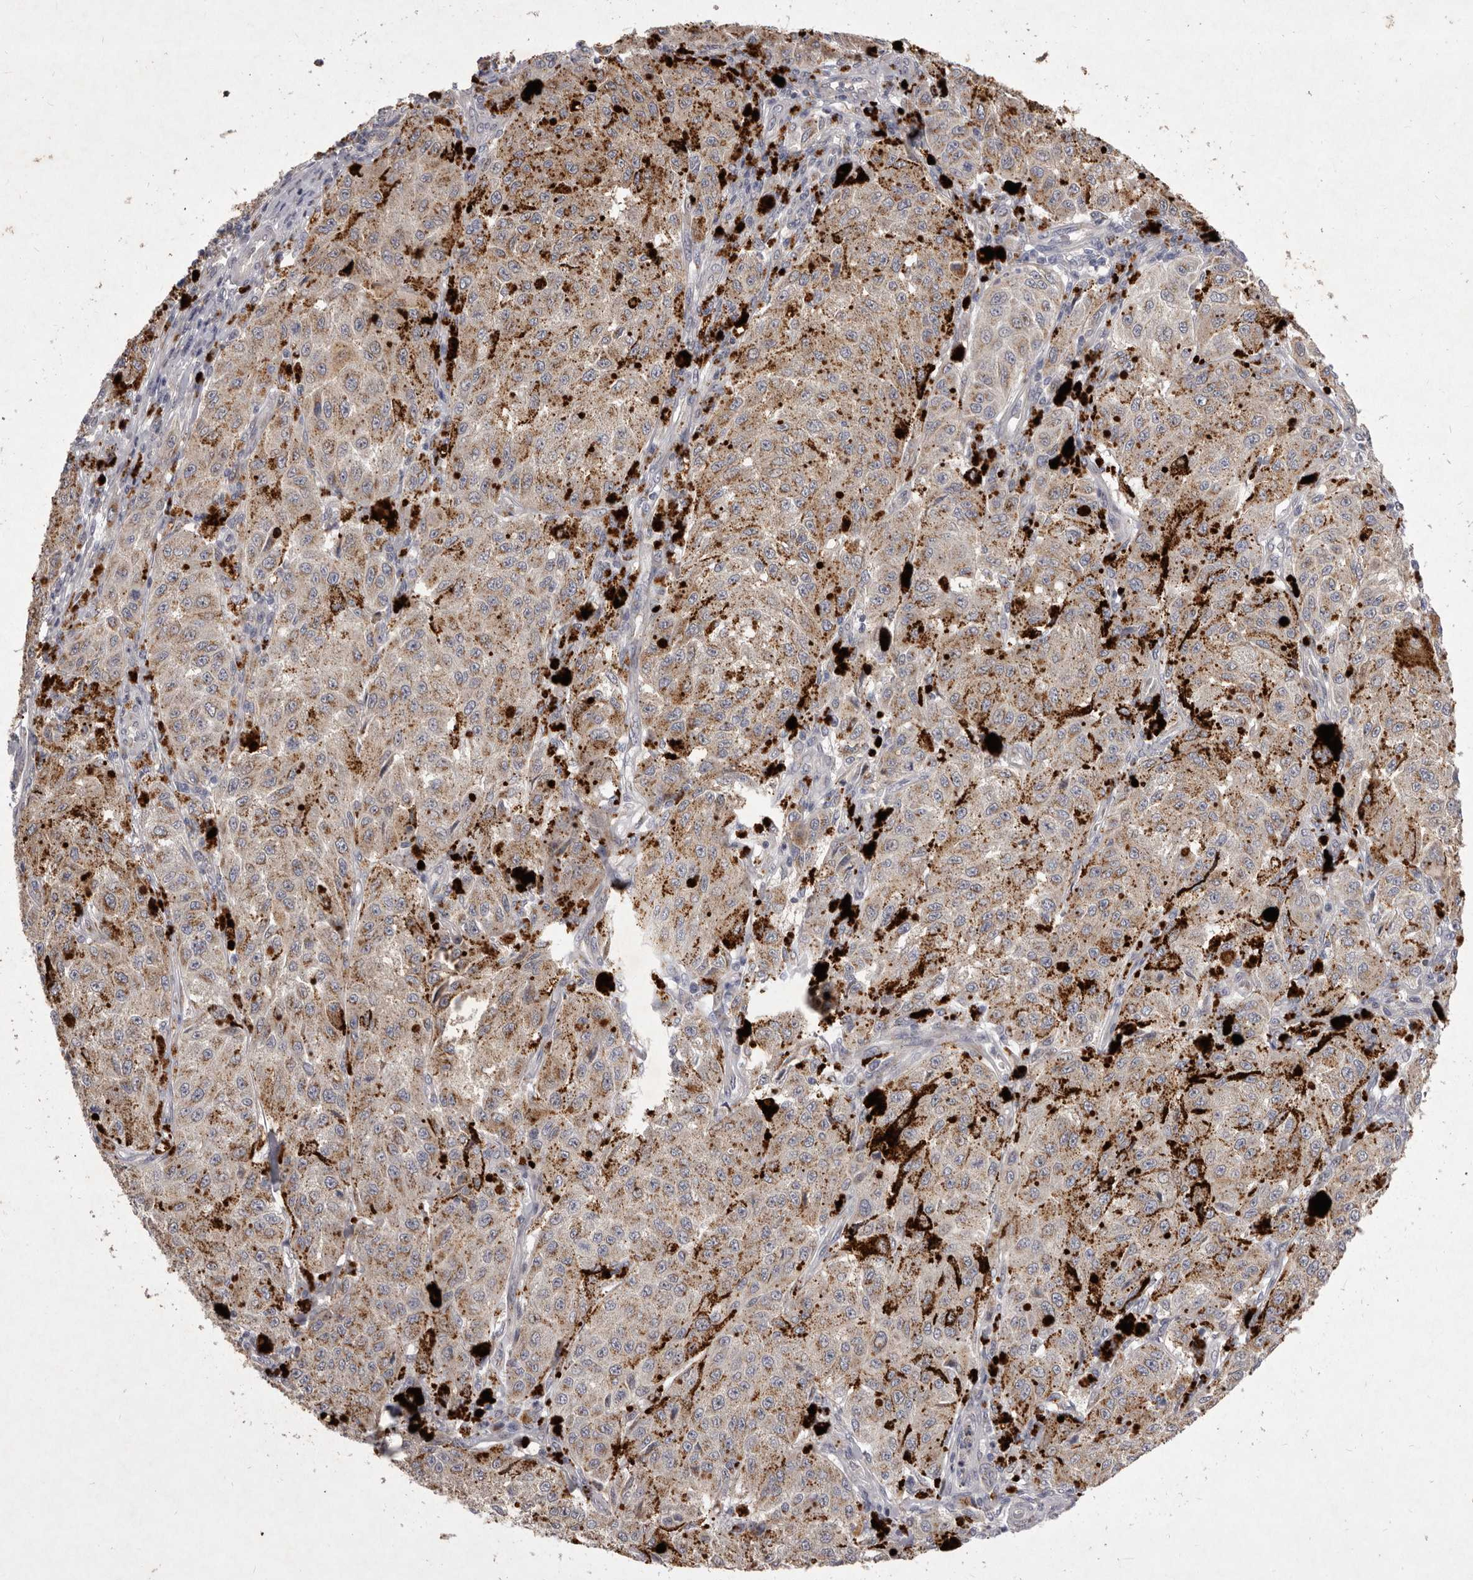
{"staining": {"intensity": "weak", "quantity": ">75%", "location": "cytoplasmic/membranous"}, "tissue": "melanoma", "cell_type": "Tumor cells", "image_type": "cancer", "snomed": [{"axis": "morphology", "description": "Malignant melanoma, NOS"}, {"axis": "topography", "description": "Skin"}], "caption": "The immunohistochemical stain labels weak cytoplasmic/membranous positivity in tumor cells of melanoma tissue. The staining was performed using DAB (3,3'-diaminobenzidine), with brown indicating positive protein expression. Nuclei are stained blue with hematoxylin.", "gene": "P2RX6", "patient": {"sex": "female", "age": 64}}